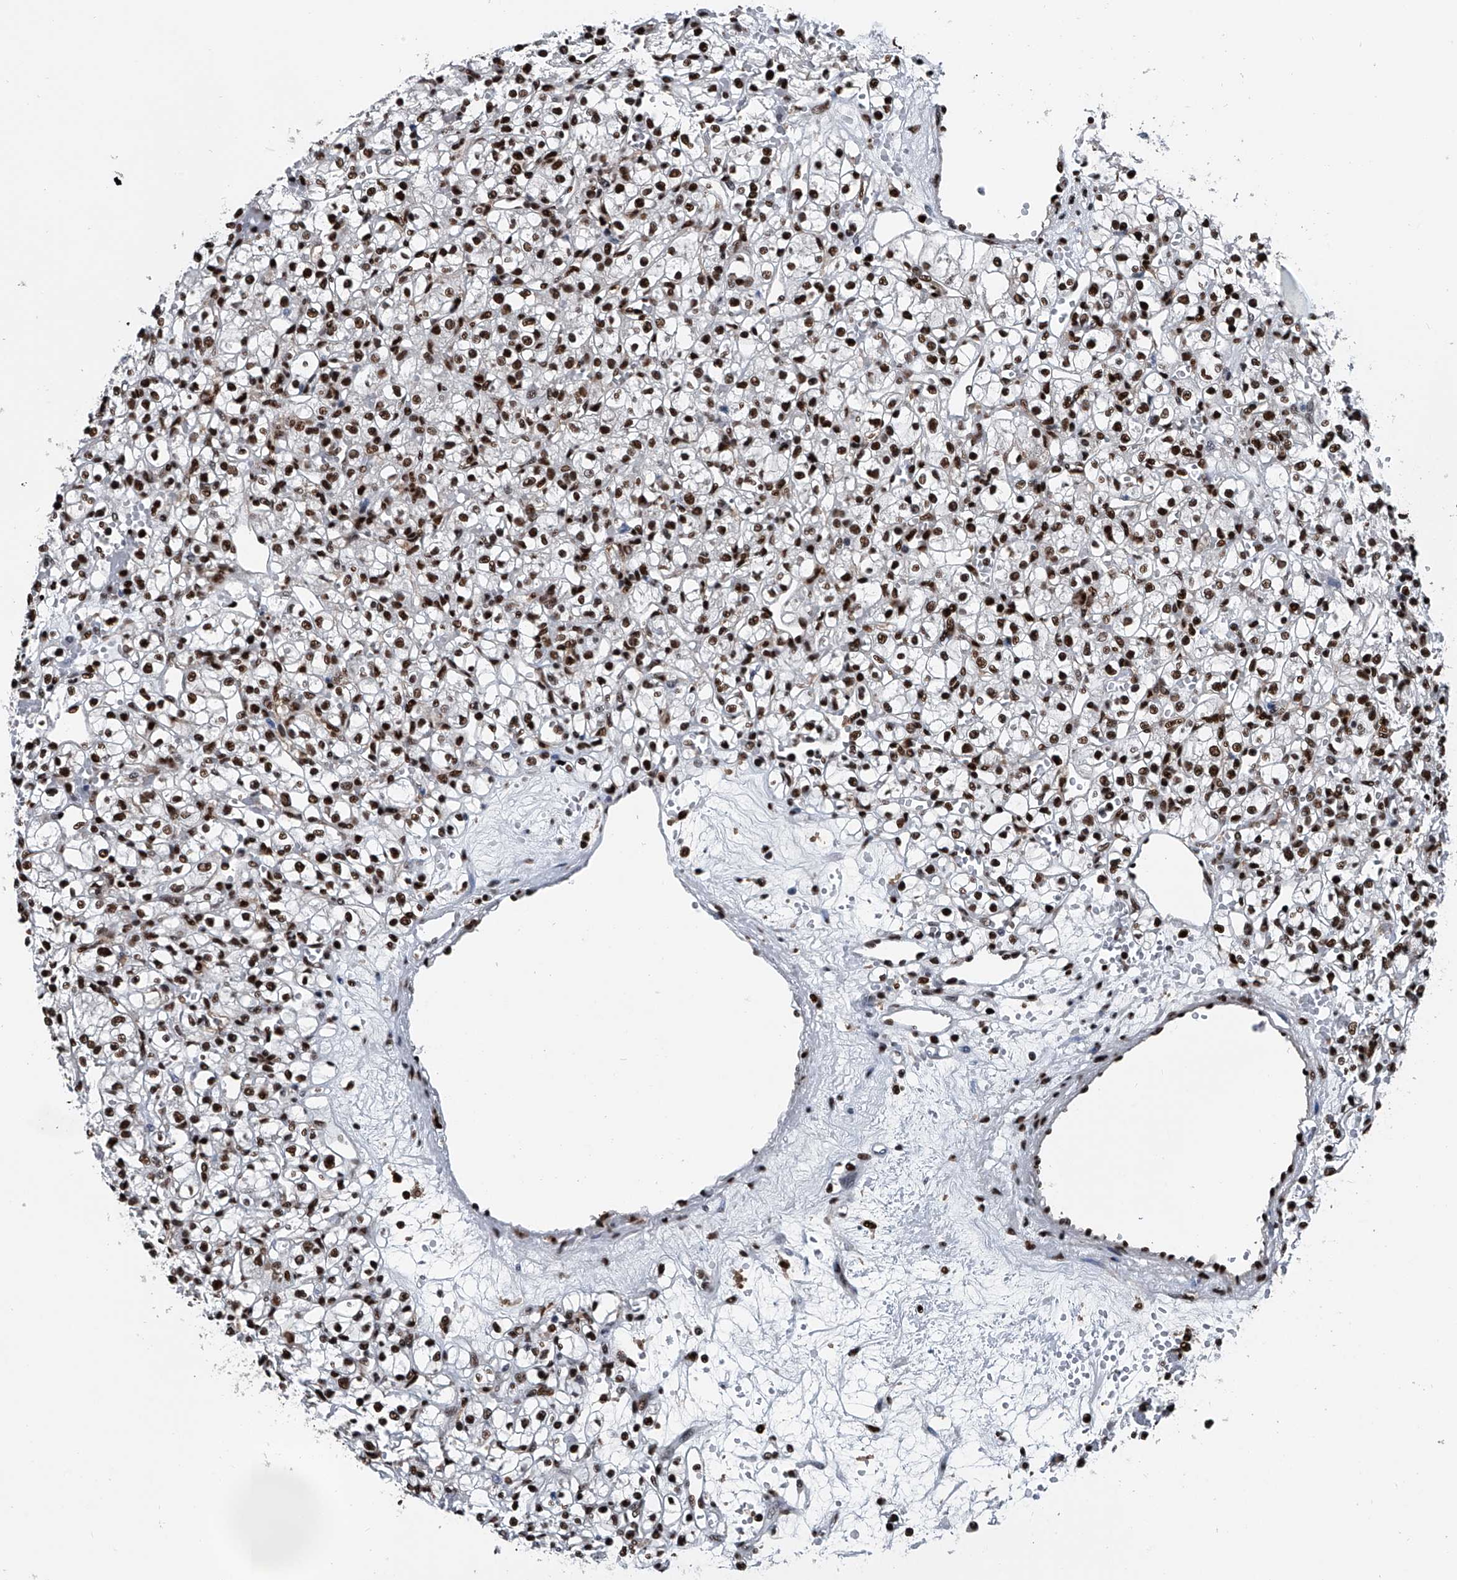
{"staining": {"intensity": "strong", "quantity": ">75%", "location": "nuclear"}, "tissue": "renal cancer", "cell_type": "Tumor cells", "image_type": "cancer", "snomed": [{"axis": "morphology", "description": "Adenocarcinoma, NOS"}, {"axis": "topography", "description": "Kidney"}], "caption": "The immunohistochemical stain labels strong nuclear expression in tumor cells of renal adenocarcinoma tissue.", "gene": "FKBP5", "patient": {"sex": "female", "age": 59}}